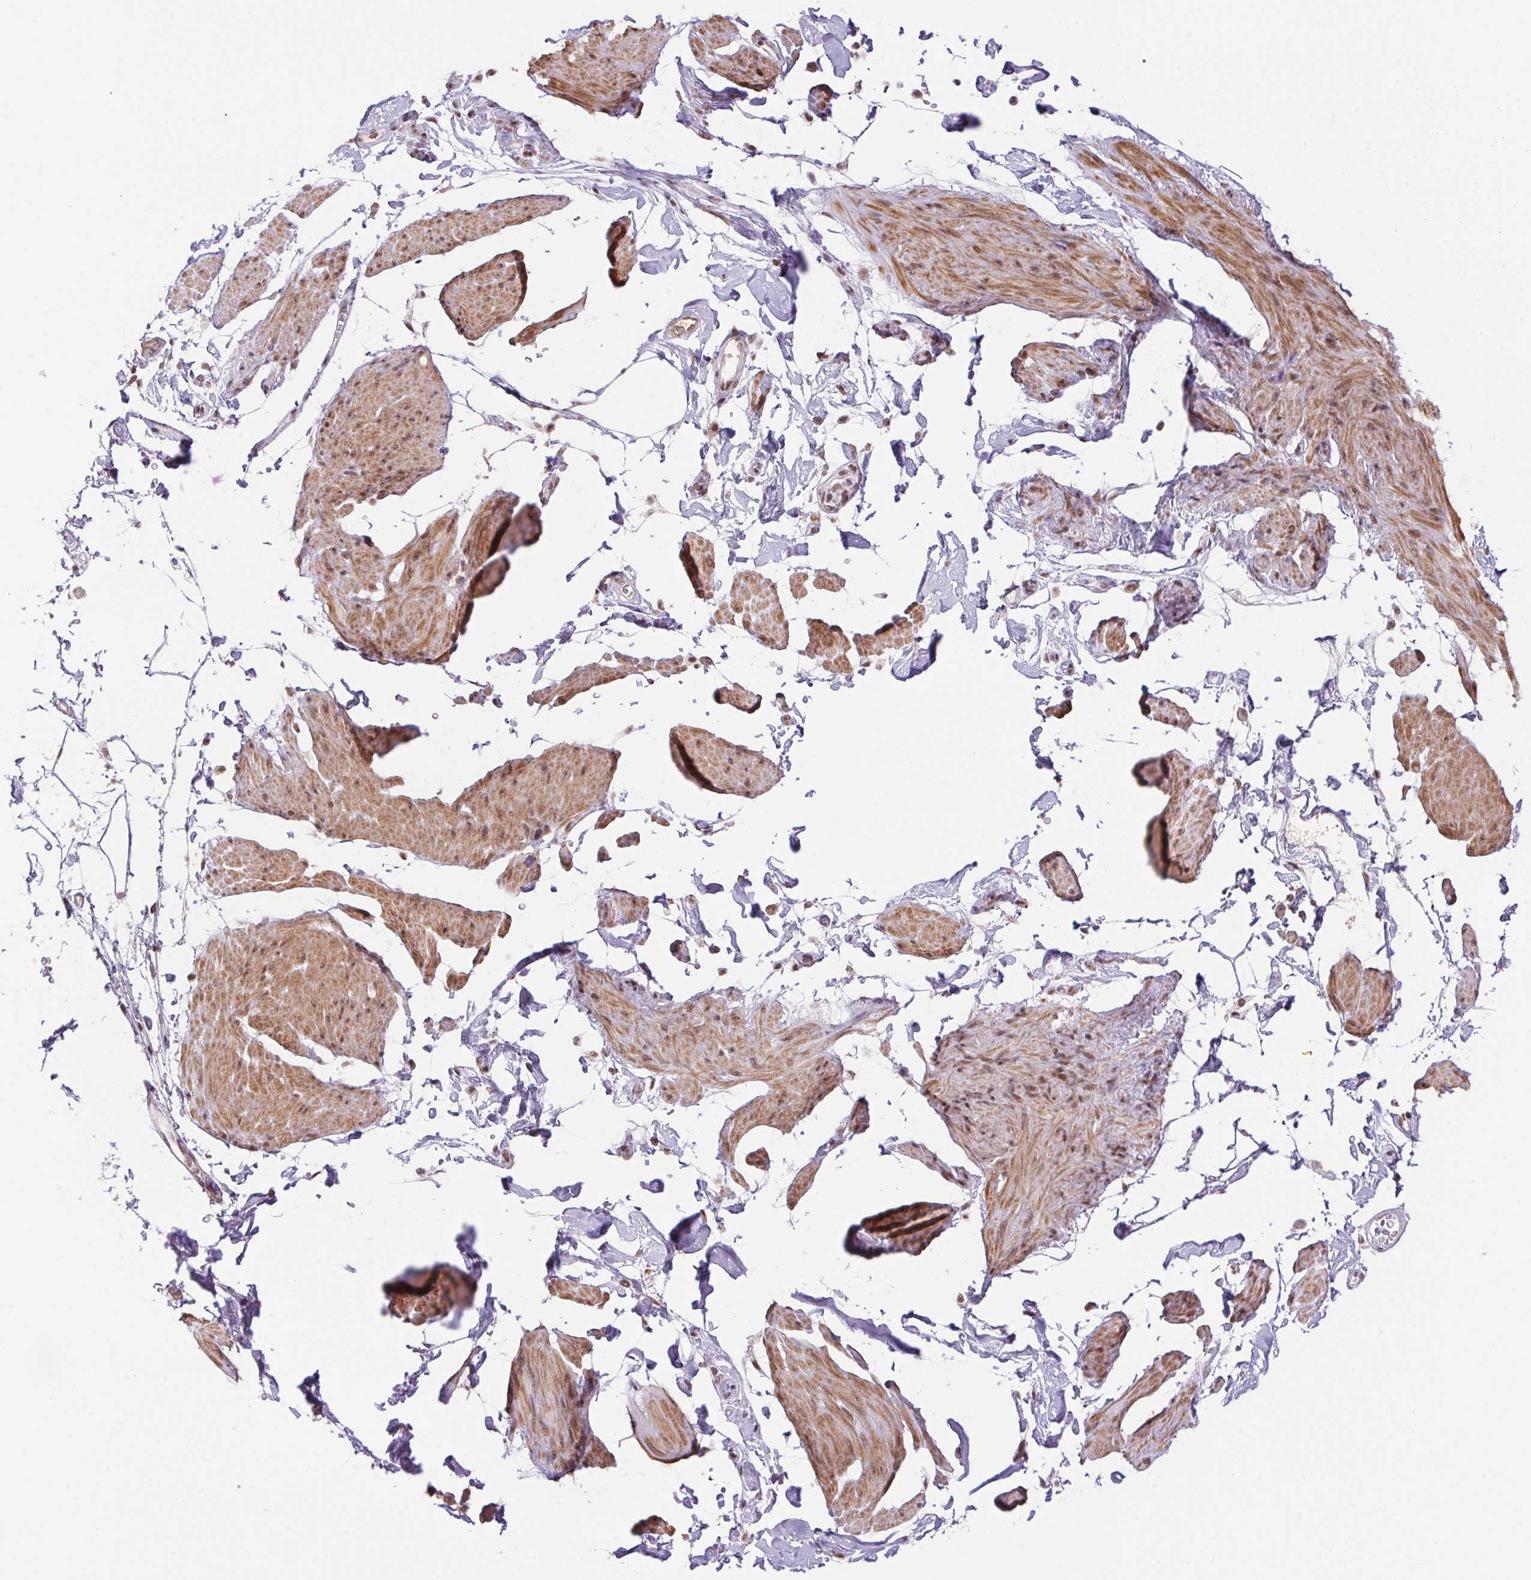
{"staining": {"intensity": "moderate", "quantity": "25%-75%", "location": "cytoplasmic/membranous,nuclear"}, "tissue": "smooth muscle", "cell_type": "Smooth muscle cells", "image_type": "normal", "snomed": [{"axis": "morphology", "description": "Normal tissue, NOS"}, {"axis": "topography", "description": "Adipose tissue"}, {"axis": "topography", "description": "Smooth muscle"}, {"axis": "topography", "description": "Peripheral nerve tissue"}], "caption": "Immunohistochemical staining of unremarkable human smooth muscle reveals moderate cytoplasmic/membranous,nuclear protein positivity in approximately 25%-75% of smooth muscle cells. Using DAB (brown) and hematoxylin (blue) stains, captured at high magnification using brightfield microscopy.", "gene": "DDX17", "patient": {"sex": "male", "age": 83}}